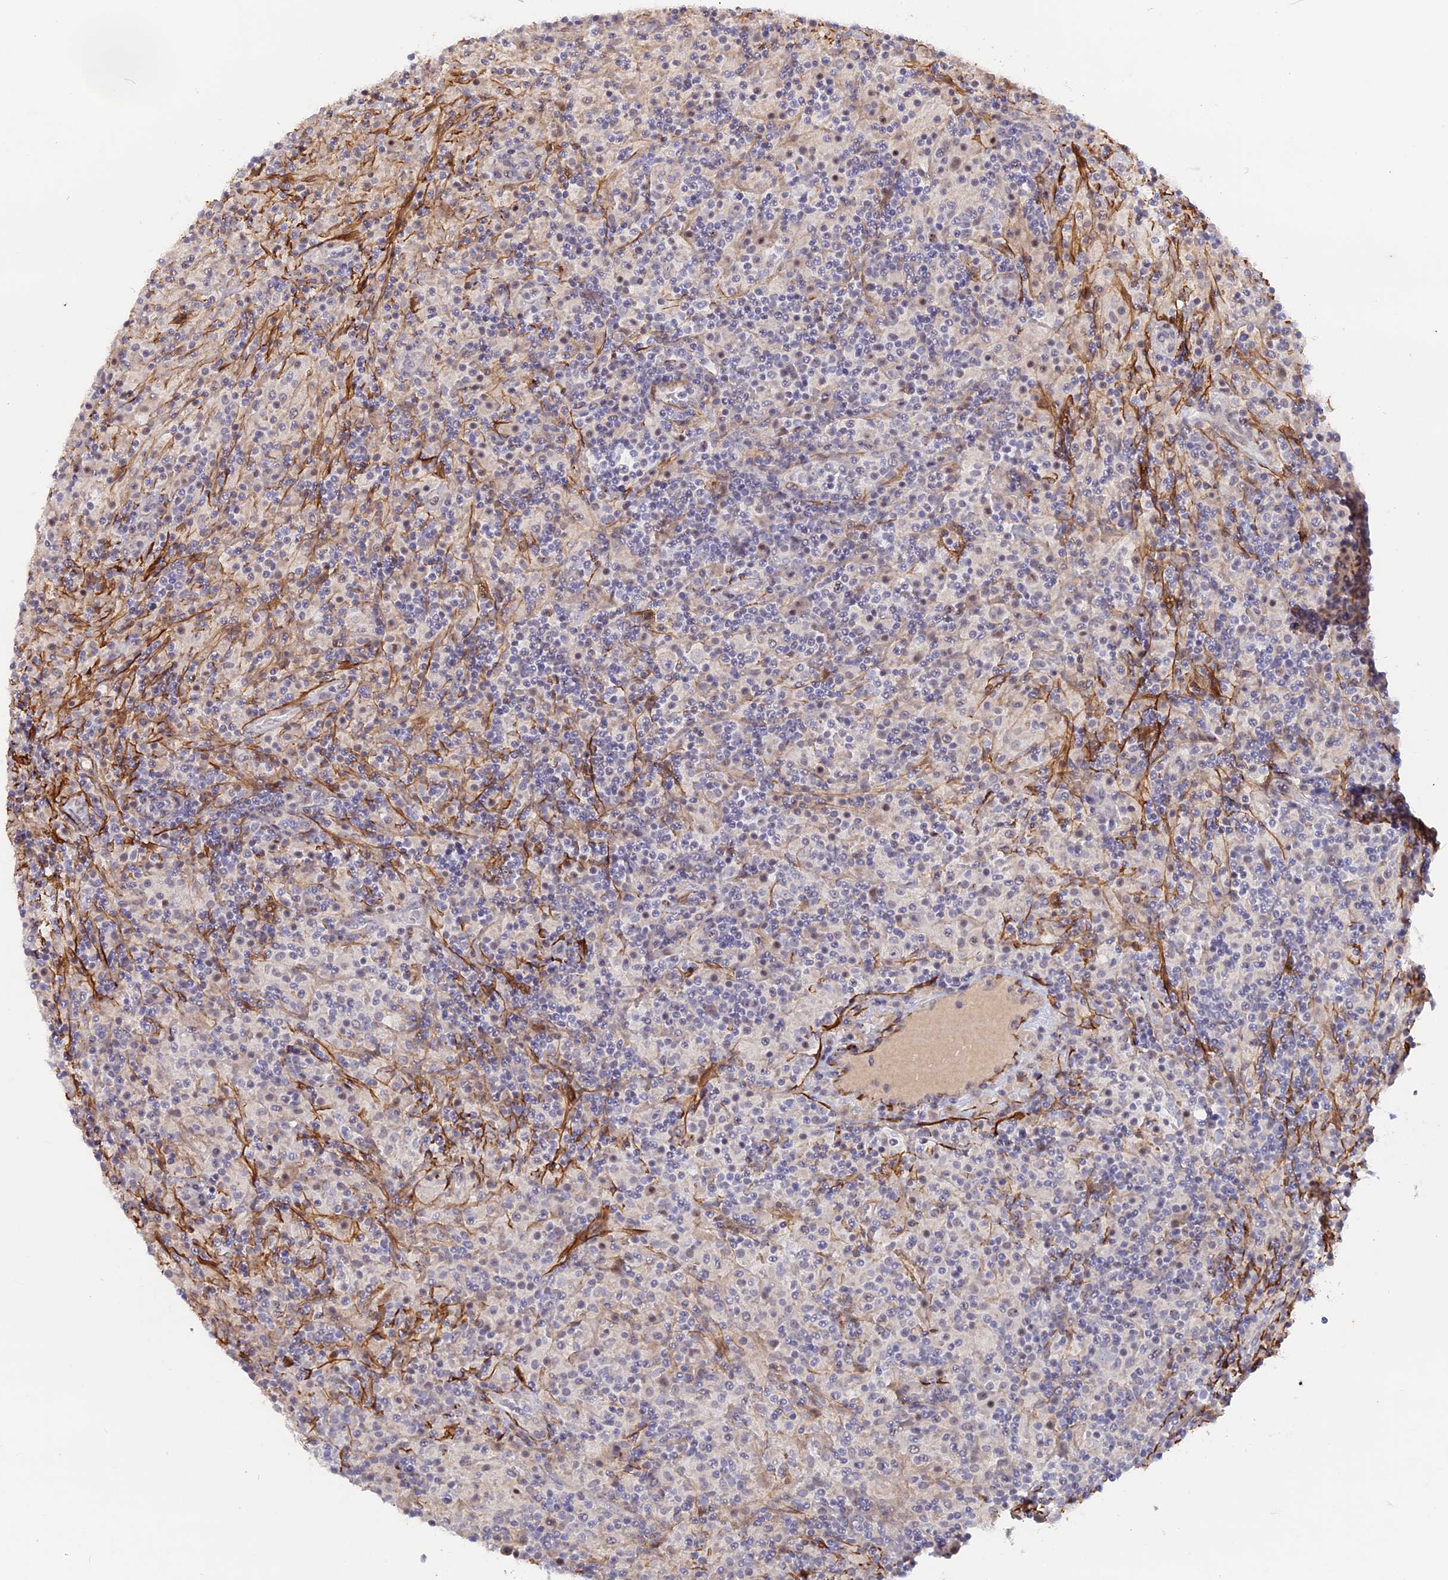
{"staining": {"intensity": "negative", "quantity": "none", "location": "none"}, "tissue": "lymphoma", "cell_type": "Tumor cells", "image_type": "cancer", "snomed": [{"axis": "morphology", "description": "Hodgkin's disease, NOS"}, {"axis": "topography", "description": "Lymph node"}], "caption": "Tumor cells are negative for protein expression in human Hodgkin's disease.", "gene": "CCDC154", "patient": {"sex": "male", "age": 70}}